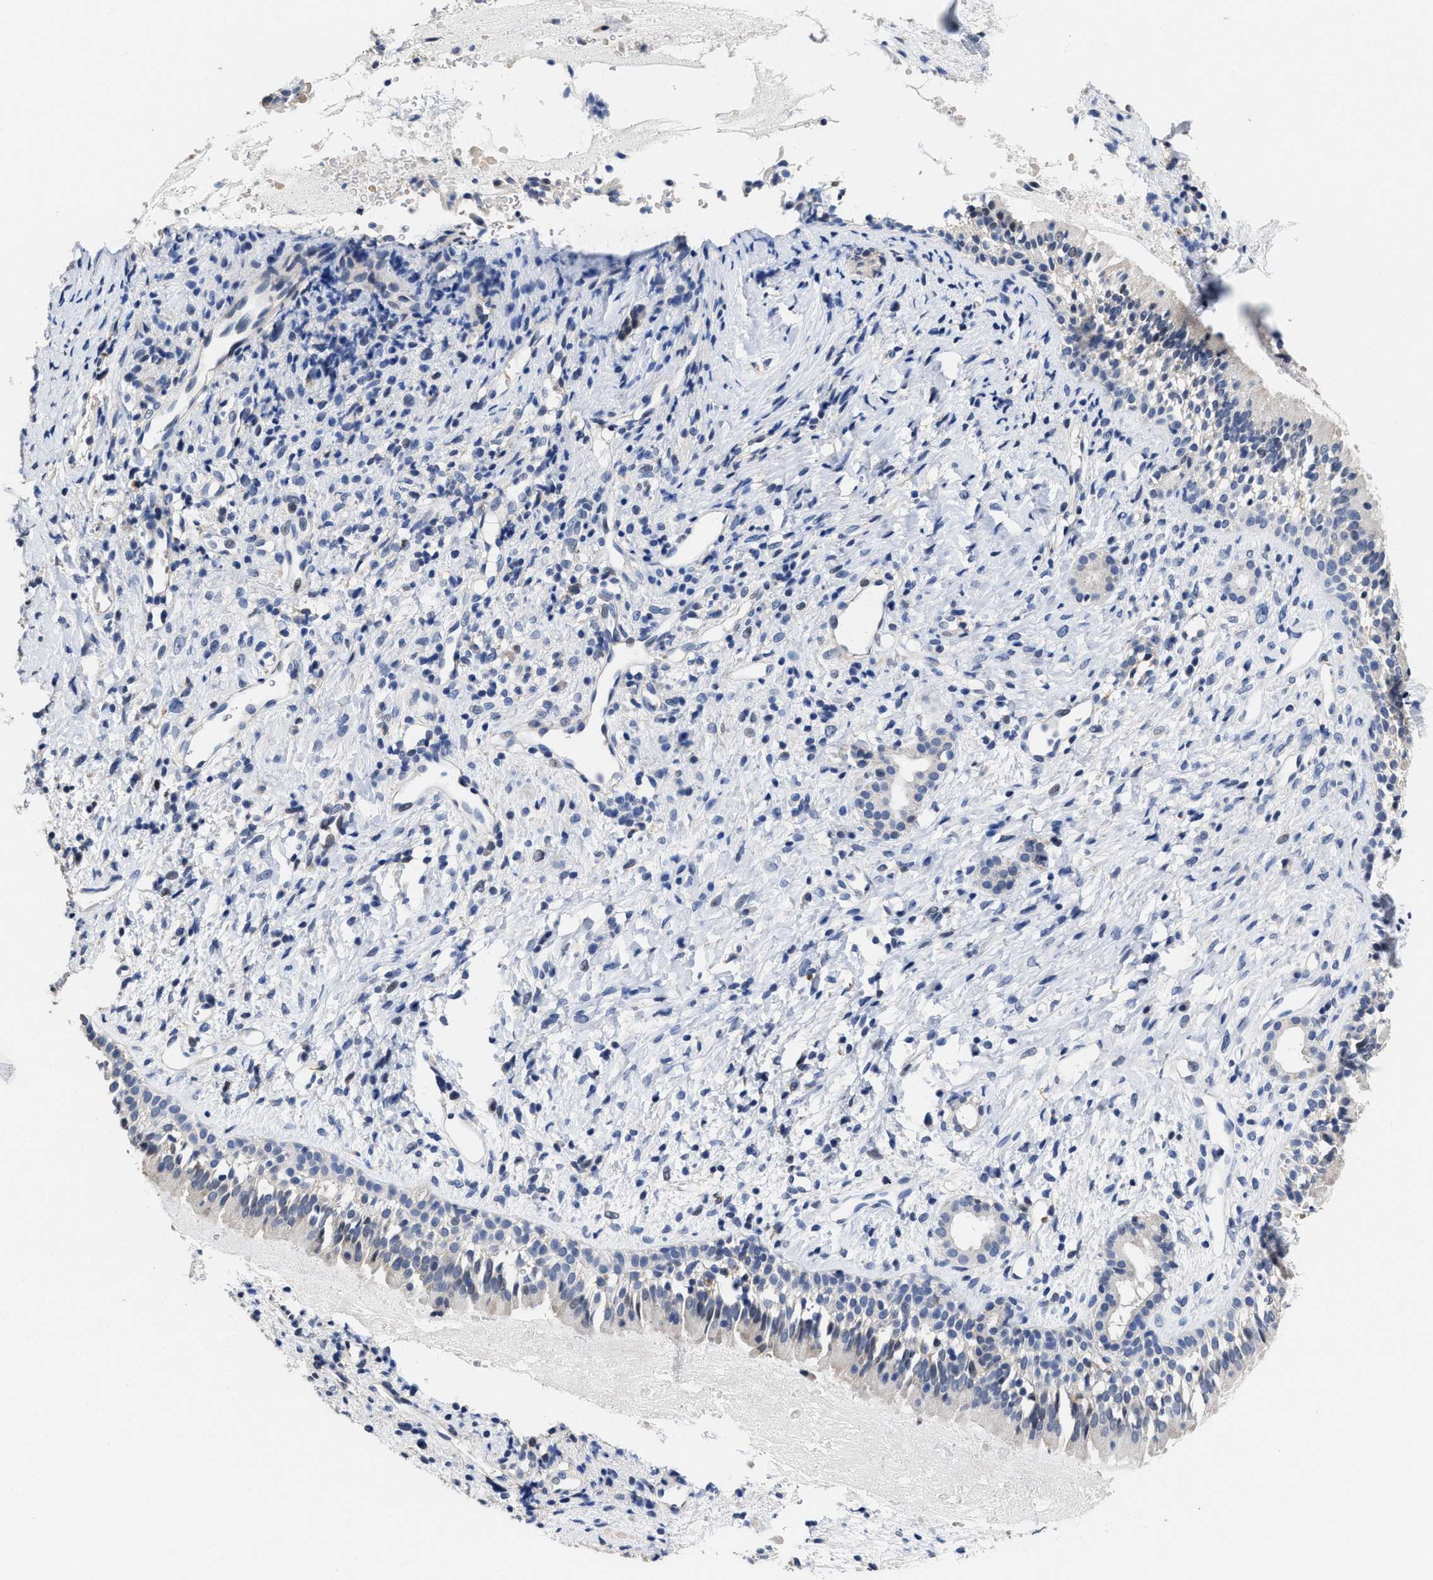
{"staining": {"intensity": "negative", "quantity": "none", "location": "none"}, "tissue": "nasopharynx", "cell_type": "Respiratory epithelial cells", "image_type": "normal", "snomed": [{"axis": "morphology", "description": "Normal tissue, NOS"}, {"axis": "topography", "description": "Nasopharynx"}], "caption": "A high-resolution micrograph shows immunohistochemistry (IHC) staining of unremarkable nasopharynx, which displays no significant staining in respiratory epithelial cells.", "gene": "ZFAT", "patient": {"sex": "male", "age": 22}}